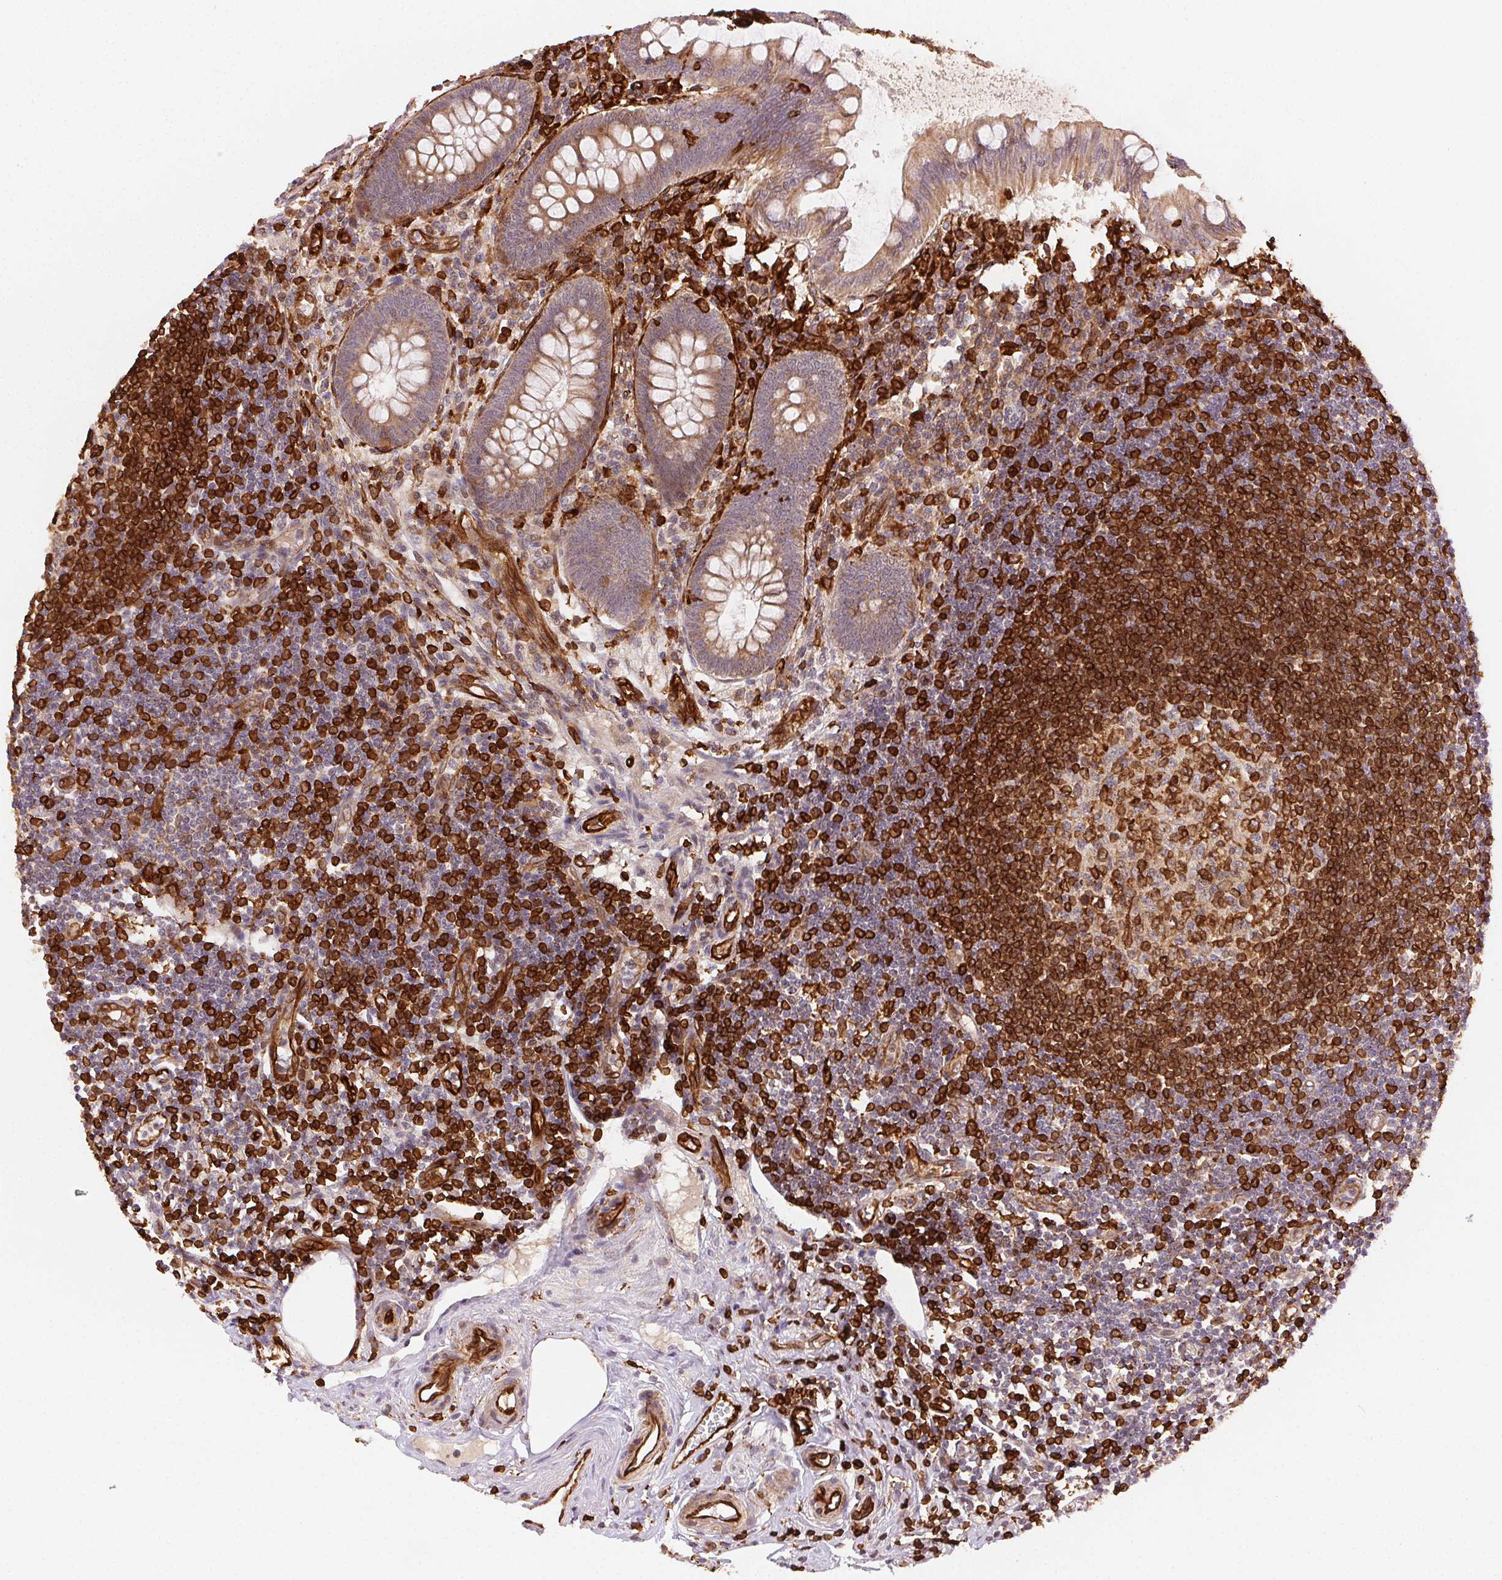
{"staining": {"intensity": "strong", "quantity": "25%-75%", "location": "cytoplasmic/membranous"}, "tissue": "appendix", "cell_type": "Glandular cells", "image_type": "normal", "snomed": [{"axis": "morphology", "description": "Normal tissue, NOS"}, {"axis": "topography", "description": "Appendix"}], "caption": "A brown stain shows strong cytoplasmic/membranous expression of a protein in glandular cells of unremarkable appendix. (IHC, brightfield microscopy, high magnification).", "gene": "RNASET2", "patient": {"sex": "female", "age": 57}}